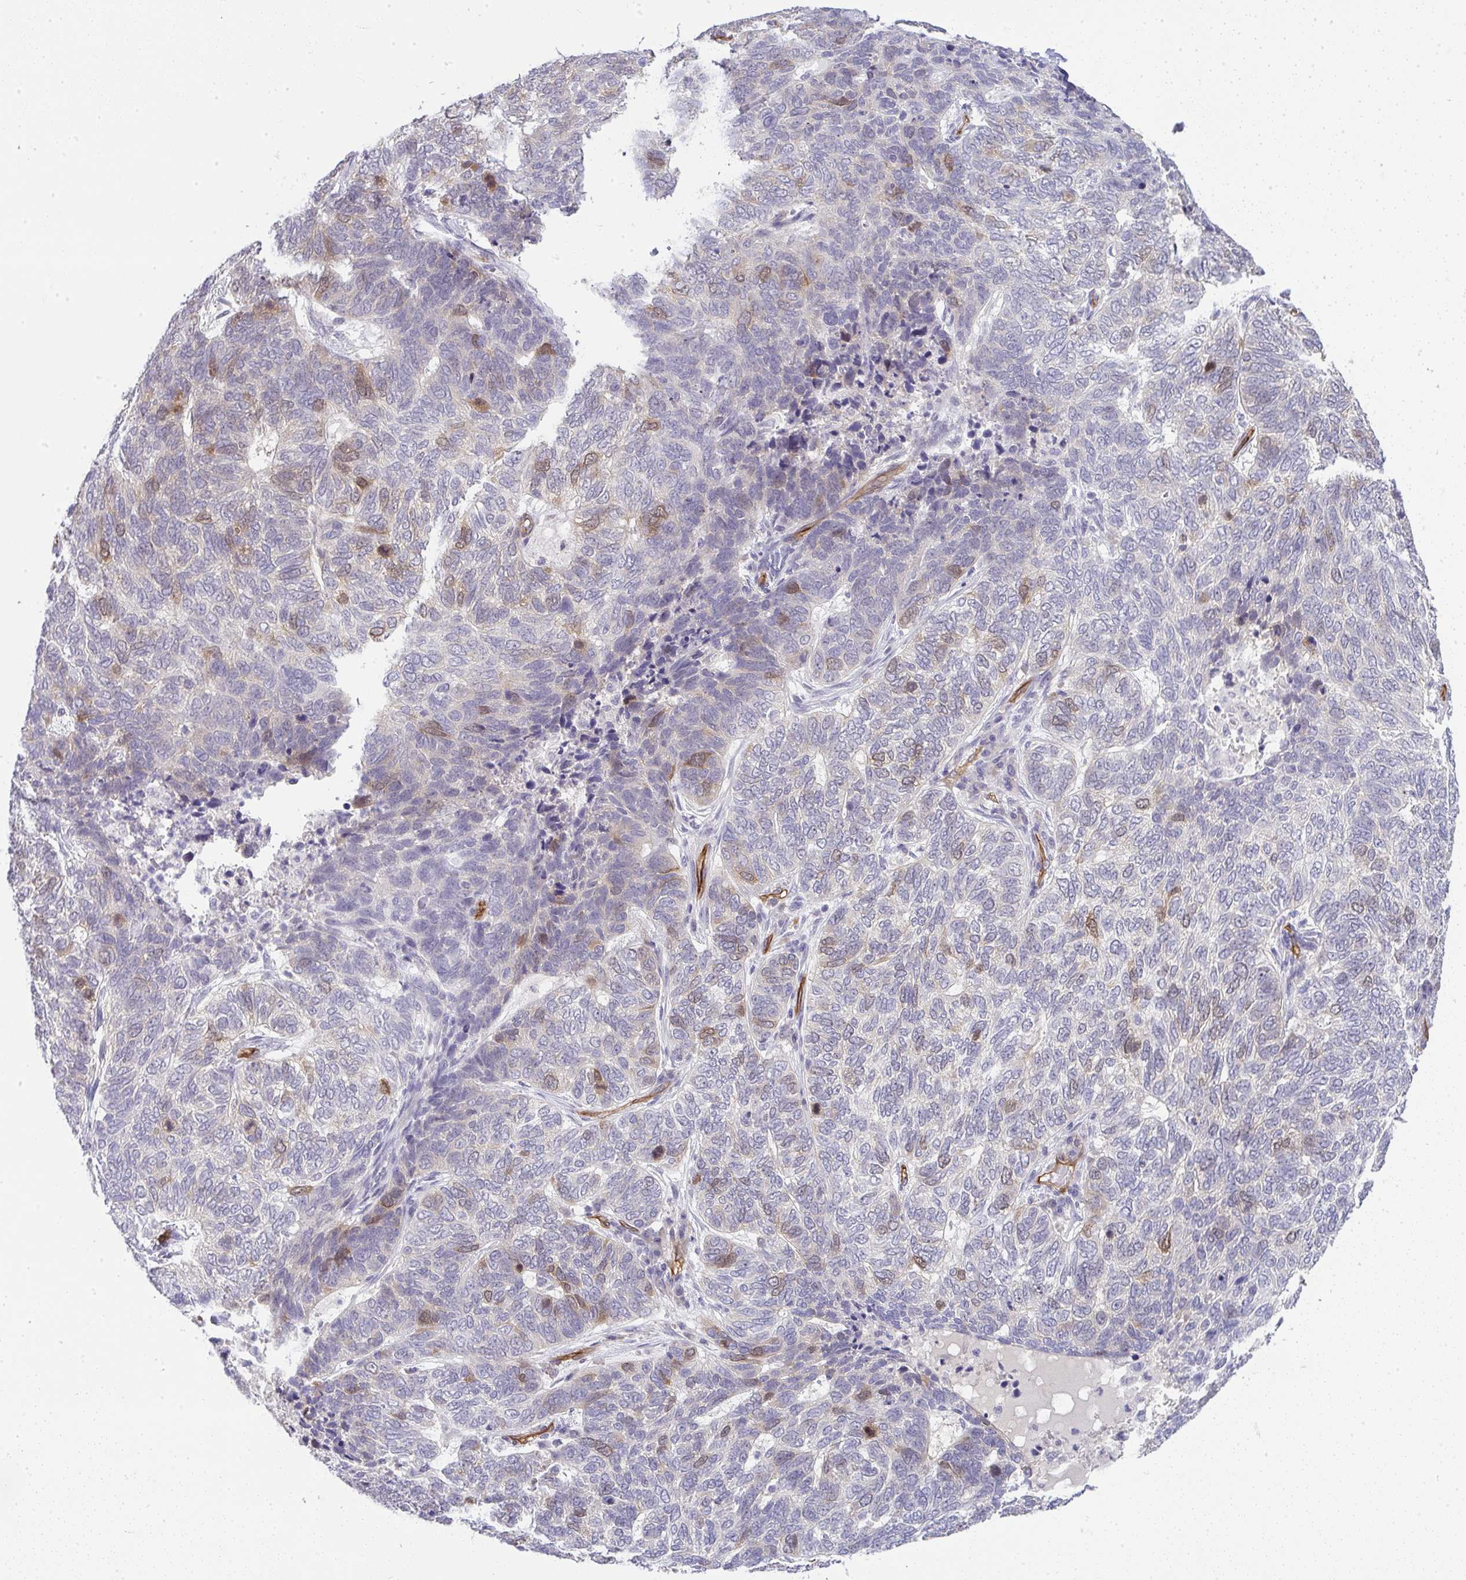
{"staining": {"intensity": "moderate", "quantity": "<25%", "location": "cytoplasmic/membranous,nuclear"}, "tissue": "skin cancer", "cell_type": "Tumor cells", "image_type": "cancer", "snomed": [{"axis": "morphology", "description": "Basal cell carcinoma"}, {"axis": "topography", "description": "Skin"}], "caption": "Protein staining exhibits moderate cytoplasmic/membranous and nuclear staining in about <25% of tumor cells in skin cancer.", "gene": "UBE2S", "patient": {"sex": "female", "age": 65}}